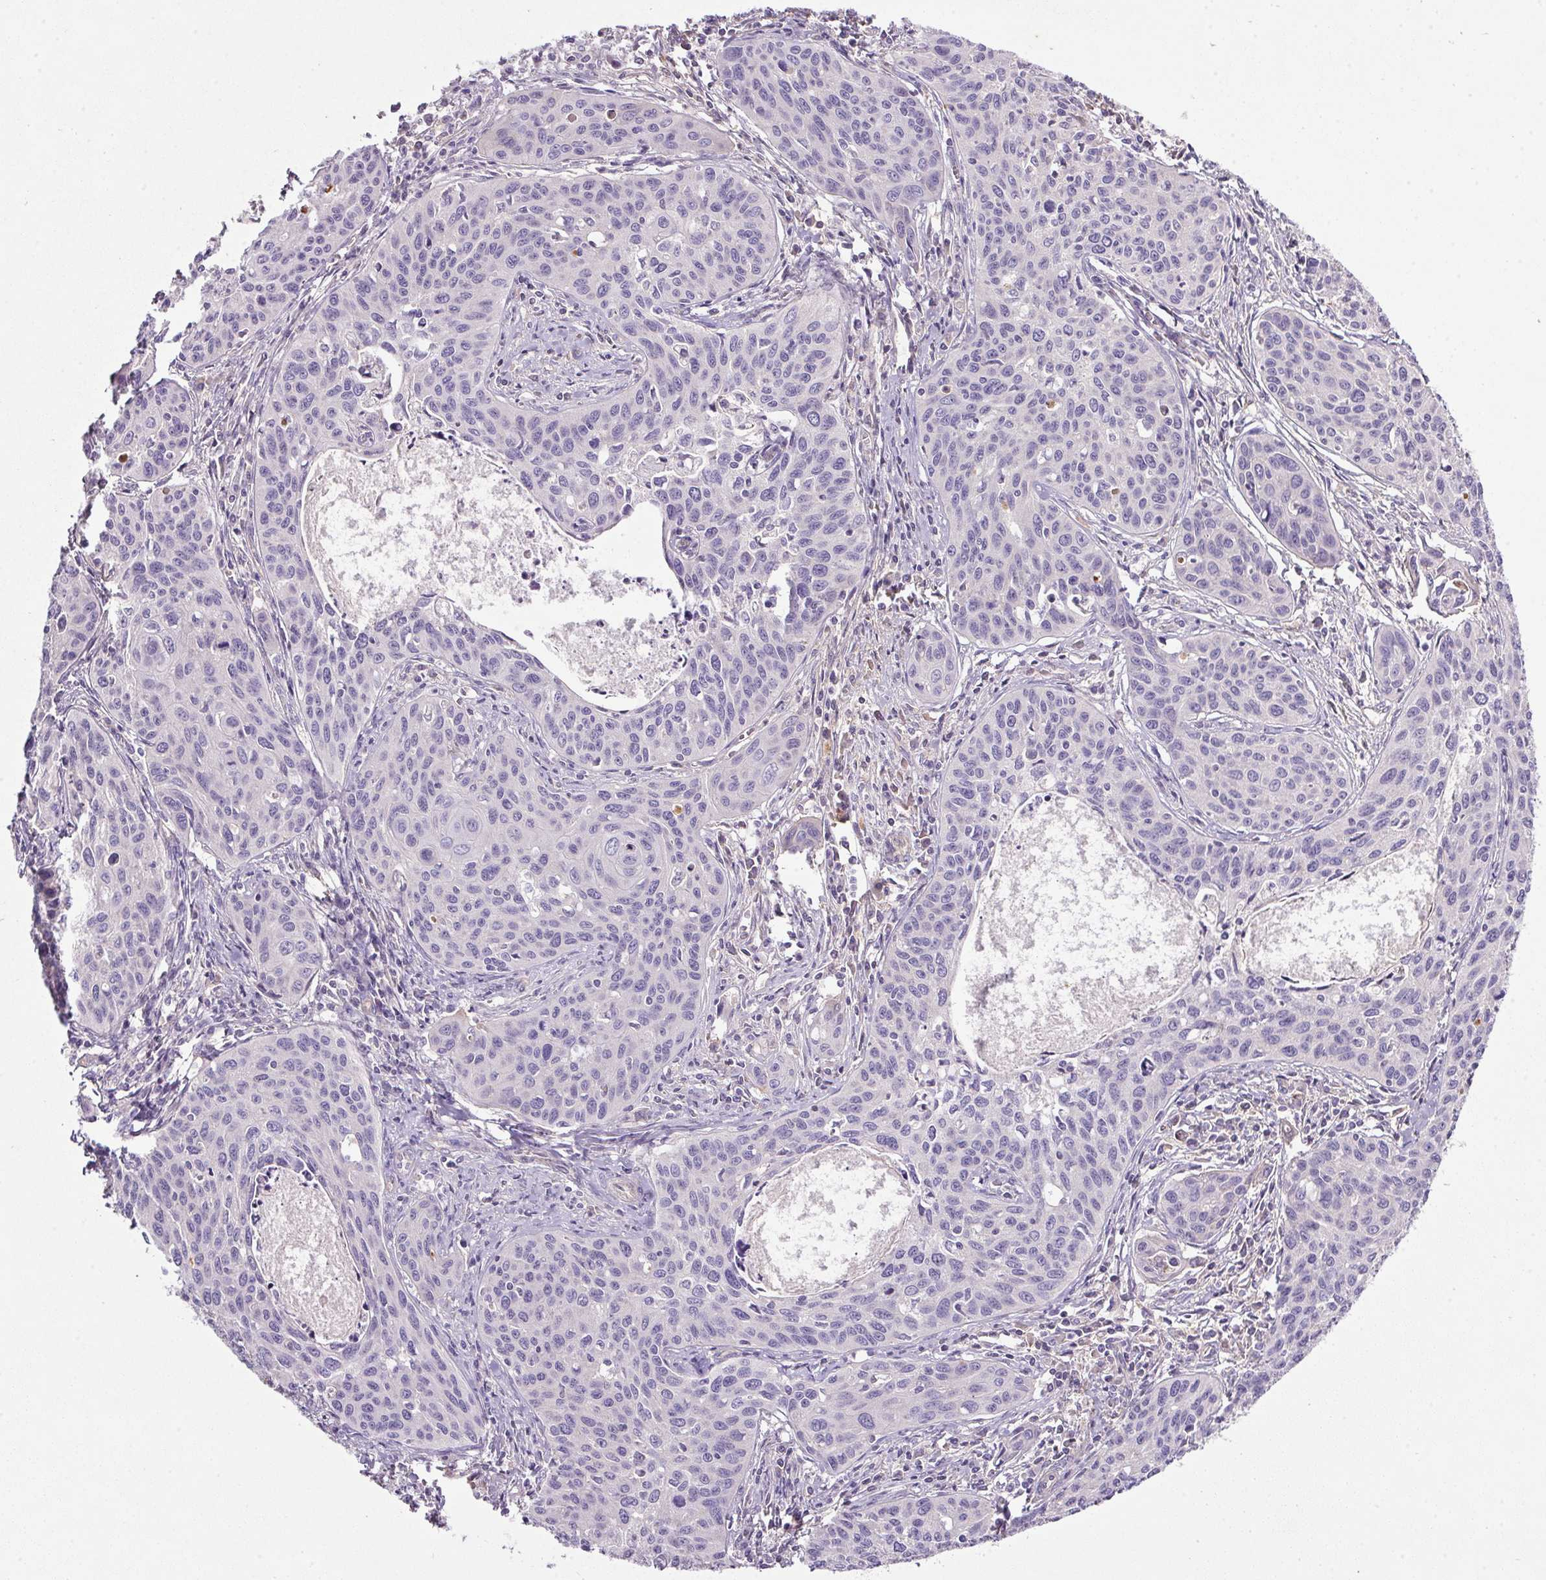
{"staining": {"intensity": "negative", "quantity": "none", "location": "none"}, "tissue": "cervical cancer", "cell_type": "Tumor cells", "image_type": "cancer", "snomed": [{"axis": "morphology", "description": "Squamous cell carcinoma, NOS"}, {"axis": "topography", "description": "Cervix"}], "caption": "Immunohistochemical staining of cervical squamous cell carcinoma reveals no significant positivity in tumor cells.", "gene": "APOC4", "patient": {"sex": "female", "age": 31}}